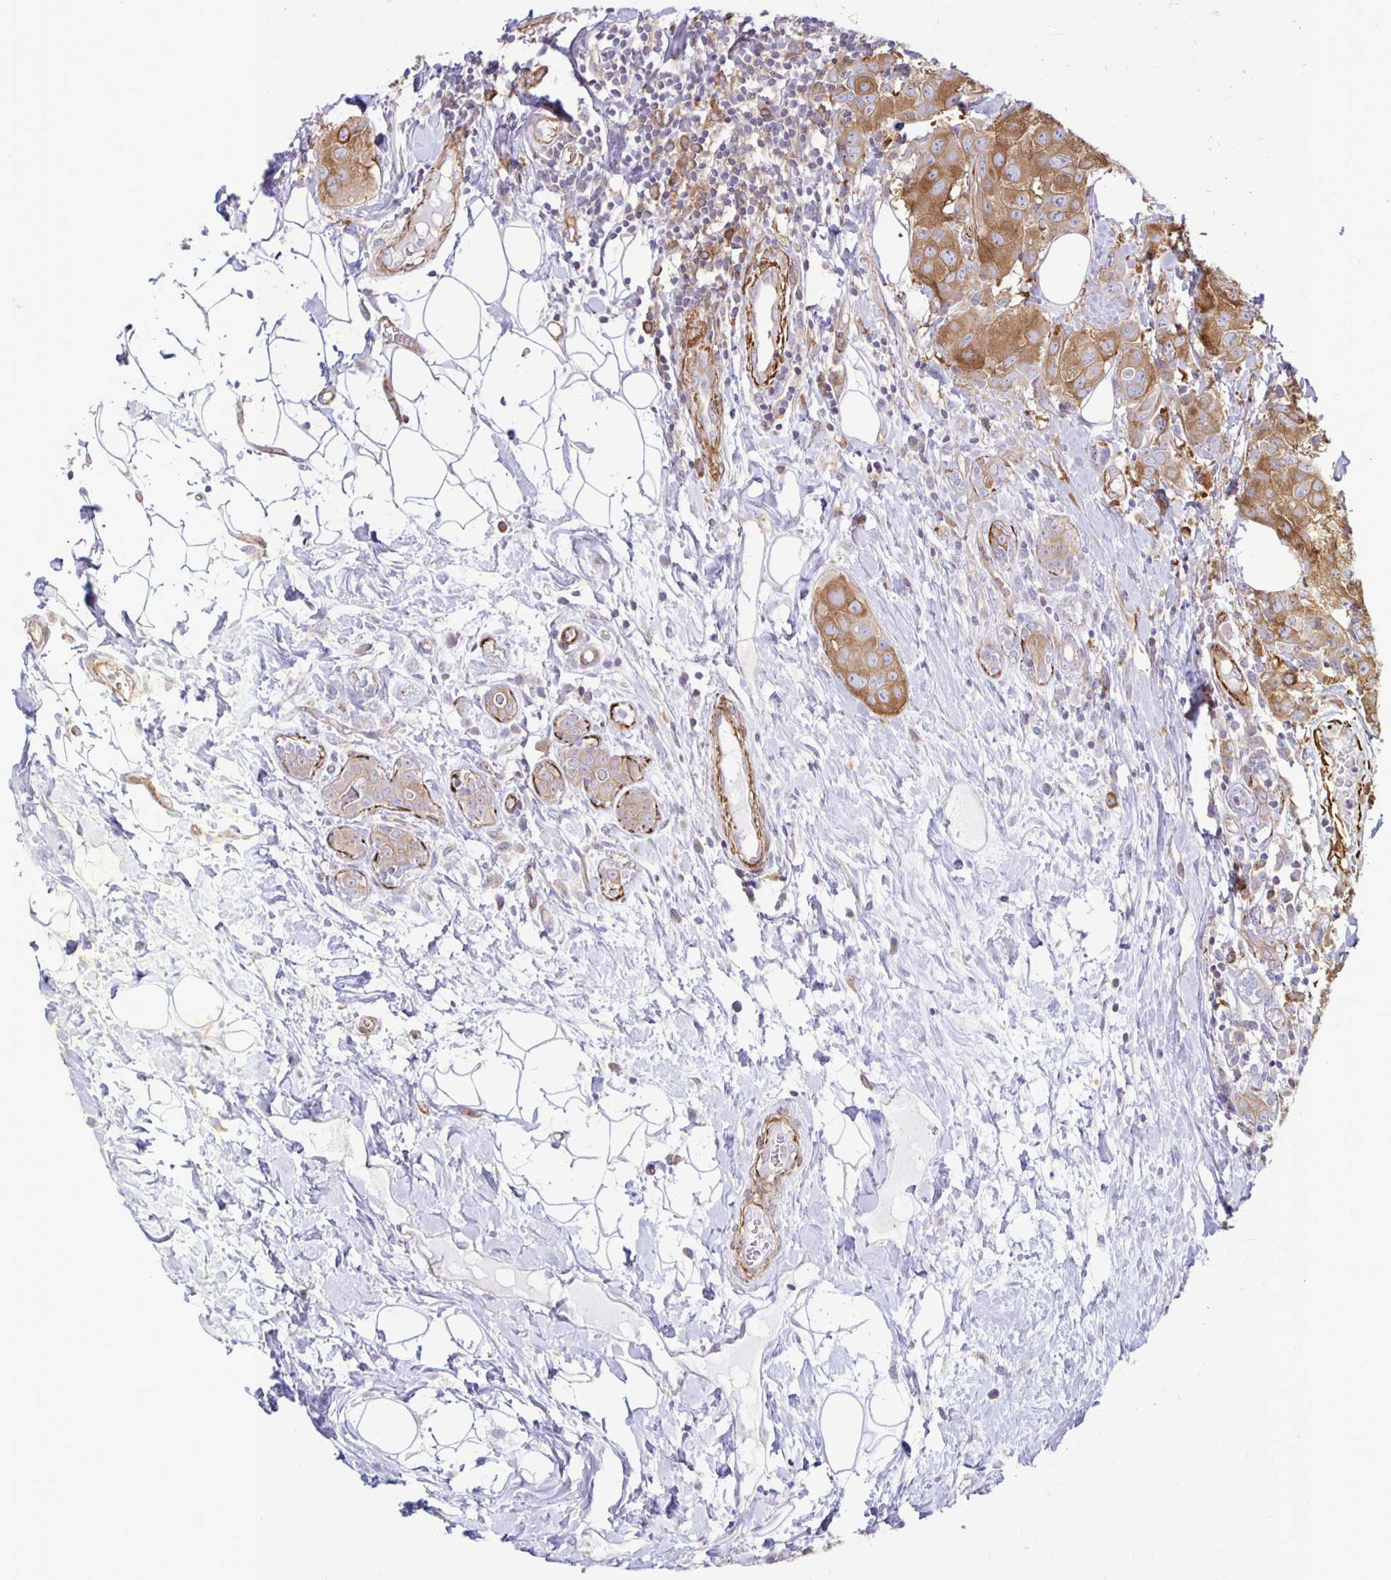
{"staining": {"intensity": "moderate", "quantity": ">75%", "location": "cytoplasmic/membranous"}, "tissue": "breast cancer", "cell_type": "Tumor cells", "image_type": "cancer", "snomed": [{"axis": "morphology", "description": "Duct carcinoma"}, {"axis": "topography", "description": "Breast"}], "caption": "Protein staining displays moderate cytoplasmic/membranous expression in approximately >75% of tumor cells in breast intraductal carcinoma.", "gene": "CTPS1", "patient": {"sex": "female", "age": 43}}